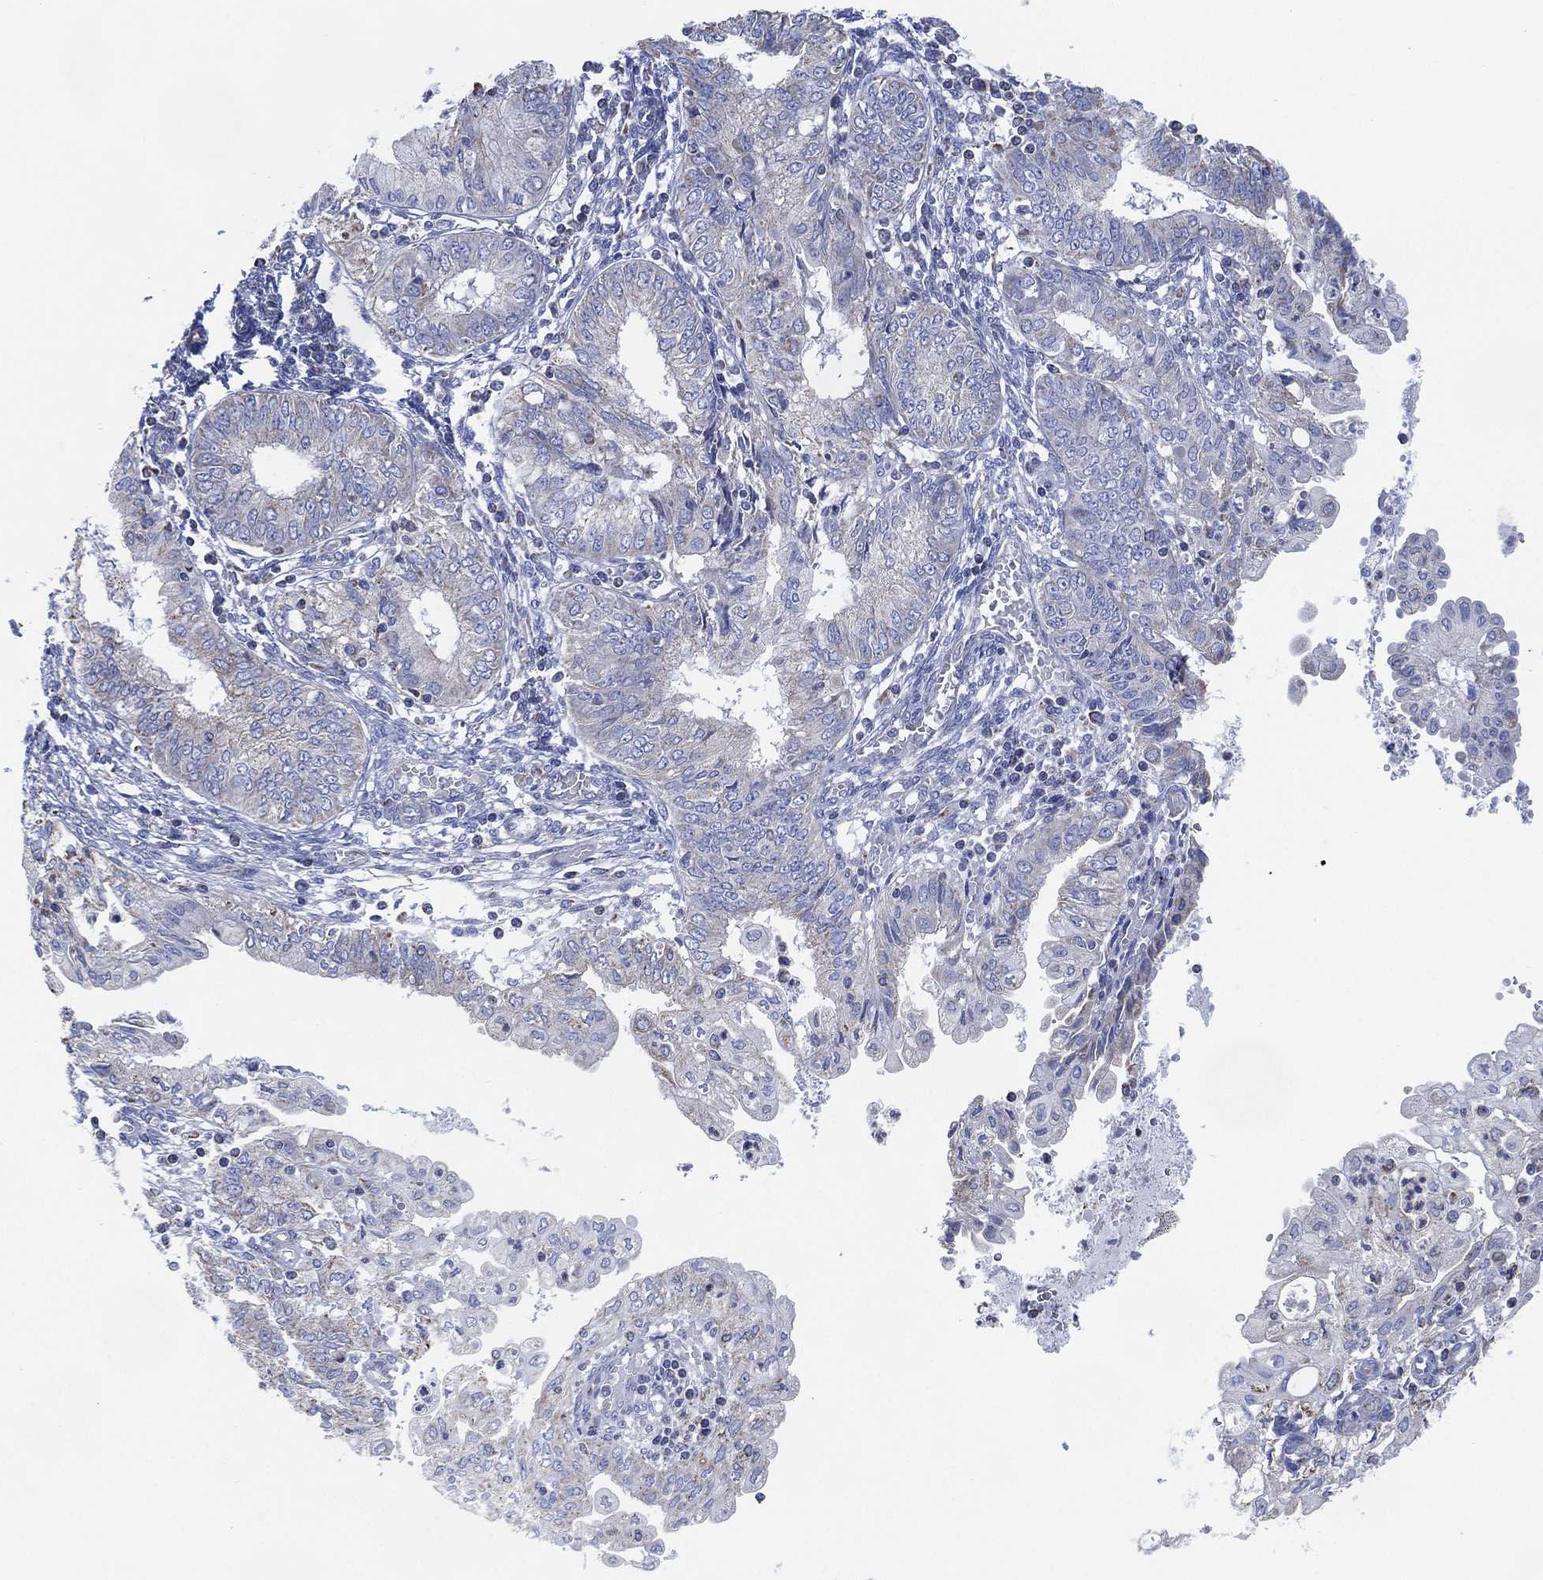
{"staining": {"intensity": "negative", "quantity": "none", "location": "none"}, "tissue": "endometrial cancer", "cell_type": "Tumor cells", "image_type": "cancer", "snomed": [{"axis": "morphology", "description": "Adenocarcinoma, NOS"}, {"axis": "topography", "description": "Endometrium"}], "caption": "The IHC histopathology image has no significant staining in tumor cells of endometrial cancer tissue. (DAB immunohistochemistry (IHC) visualized using brightfield microscopy, high magnification).", "gene": "CFTR", "patient": {"sex": "female", "age": 68}}